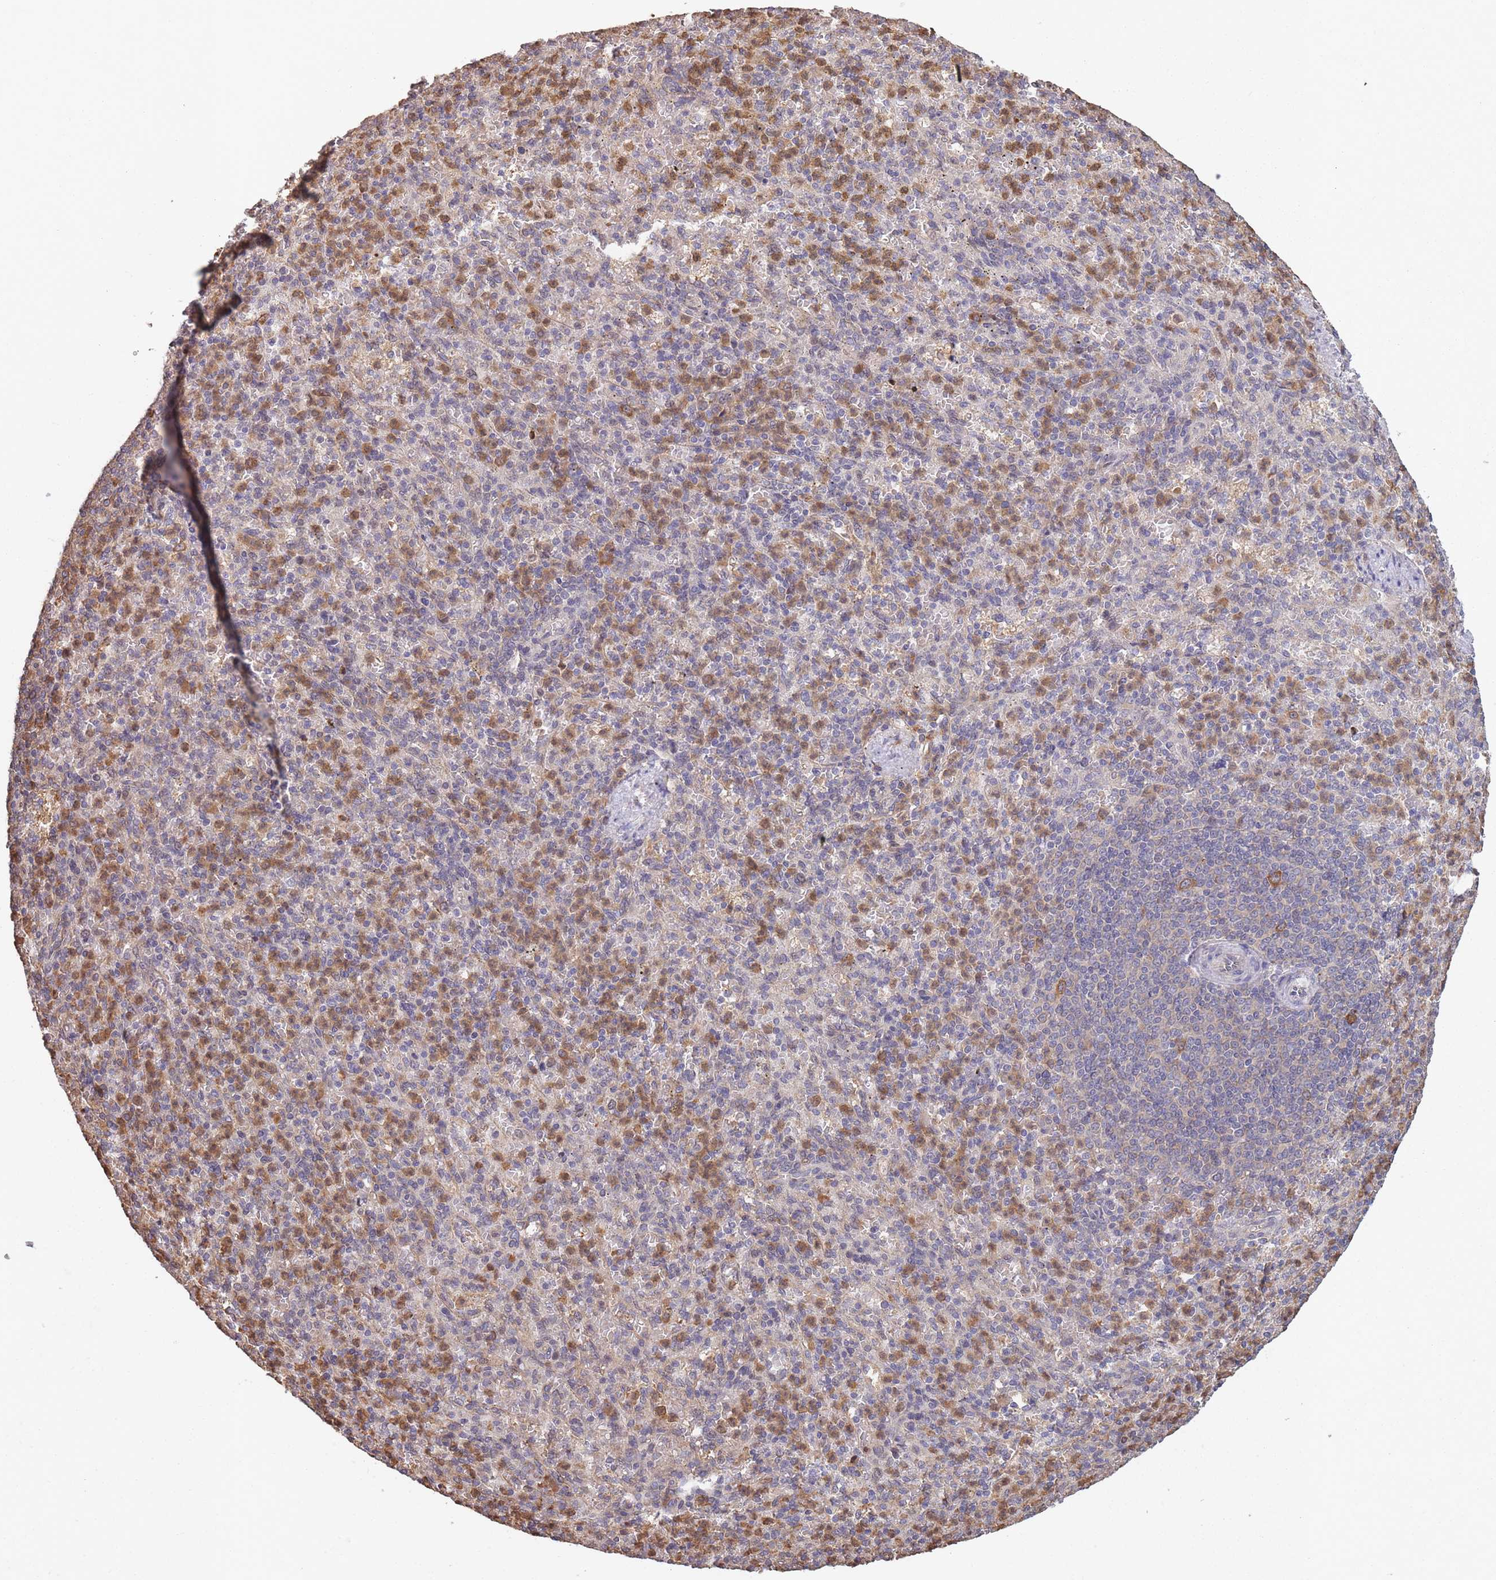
{"staining": {"intensity": "moderate", "quantity": "<25%", "location": "cytoplasmic/membranous"}, "tissue": "spleen", "cell_type": "Cells in red pulp", "image_type": "normal", "snomed": [{"axis": "morphology", "description": "Normal tissue, NOS"}, {"axis": "topography", "description": "Spleen"}], "caption": "Spleen stained with immunohistochemistry (IHC) demonstrates moderate cytoplasmic/membranous positivity in approximately <25% of cells in red pulp. The protein of interest is stained brown, and the nuclei are stained in blue (DAB IHC with brightfield microscopy, high magnification).", "gene": "ARL13B", "patient": {"sex": "female", "age": 74}}